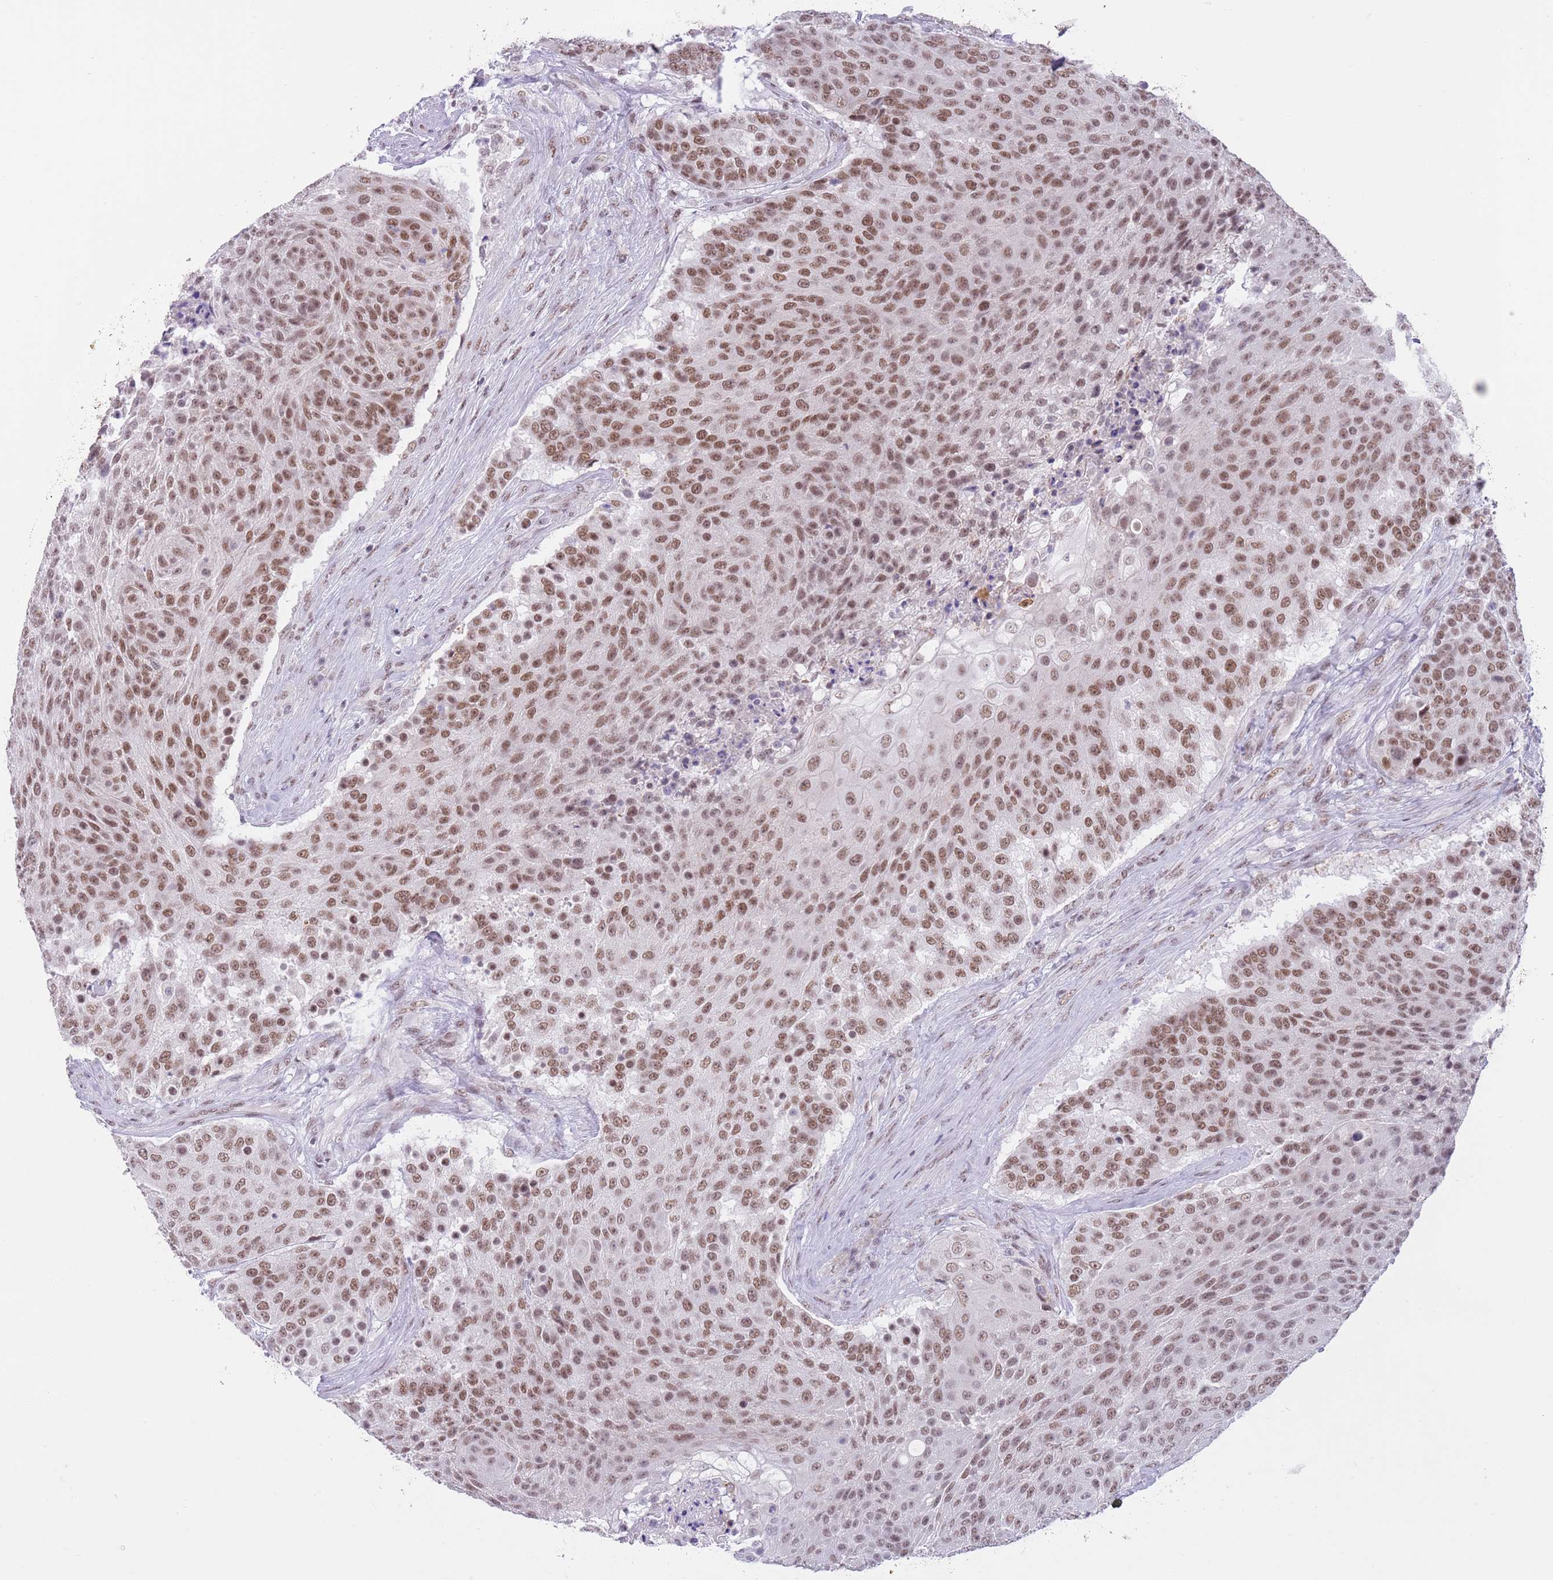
{"staining": {"intensity": "moderate", "quantity": ">75%", "location": "nuclear"}, "tissue": "urothelial cancer", "cell_type": "Tumor cells", "image_type": "cancer", "snomed": [{"axis": "morphology", "description": "Urothelial carcinoma, High grade"}, {"axis": "topography", "description": "Urinary bladder"}], "caption": "A histopathology image of high-grade urothelial carcinoma stained for a protein displays moderate nuclear brown staining in tumor cells.", "gene": "RFX1", "patient": {"sex": "female", "age": 63}}